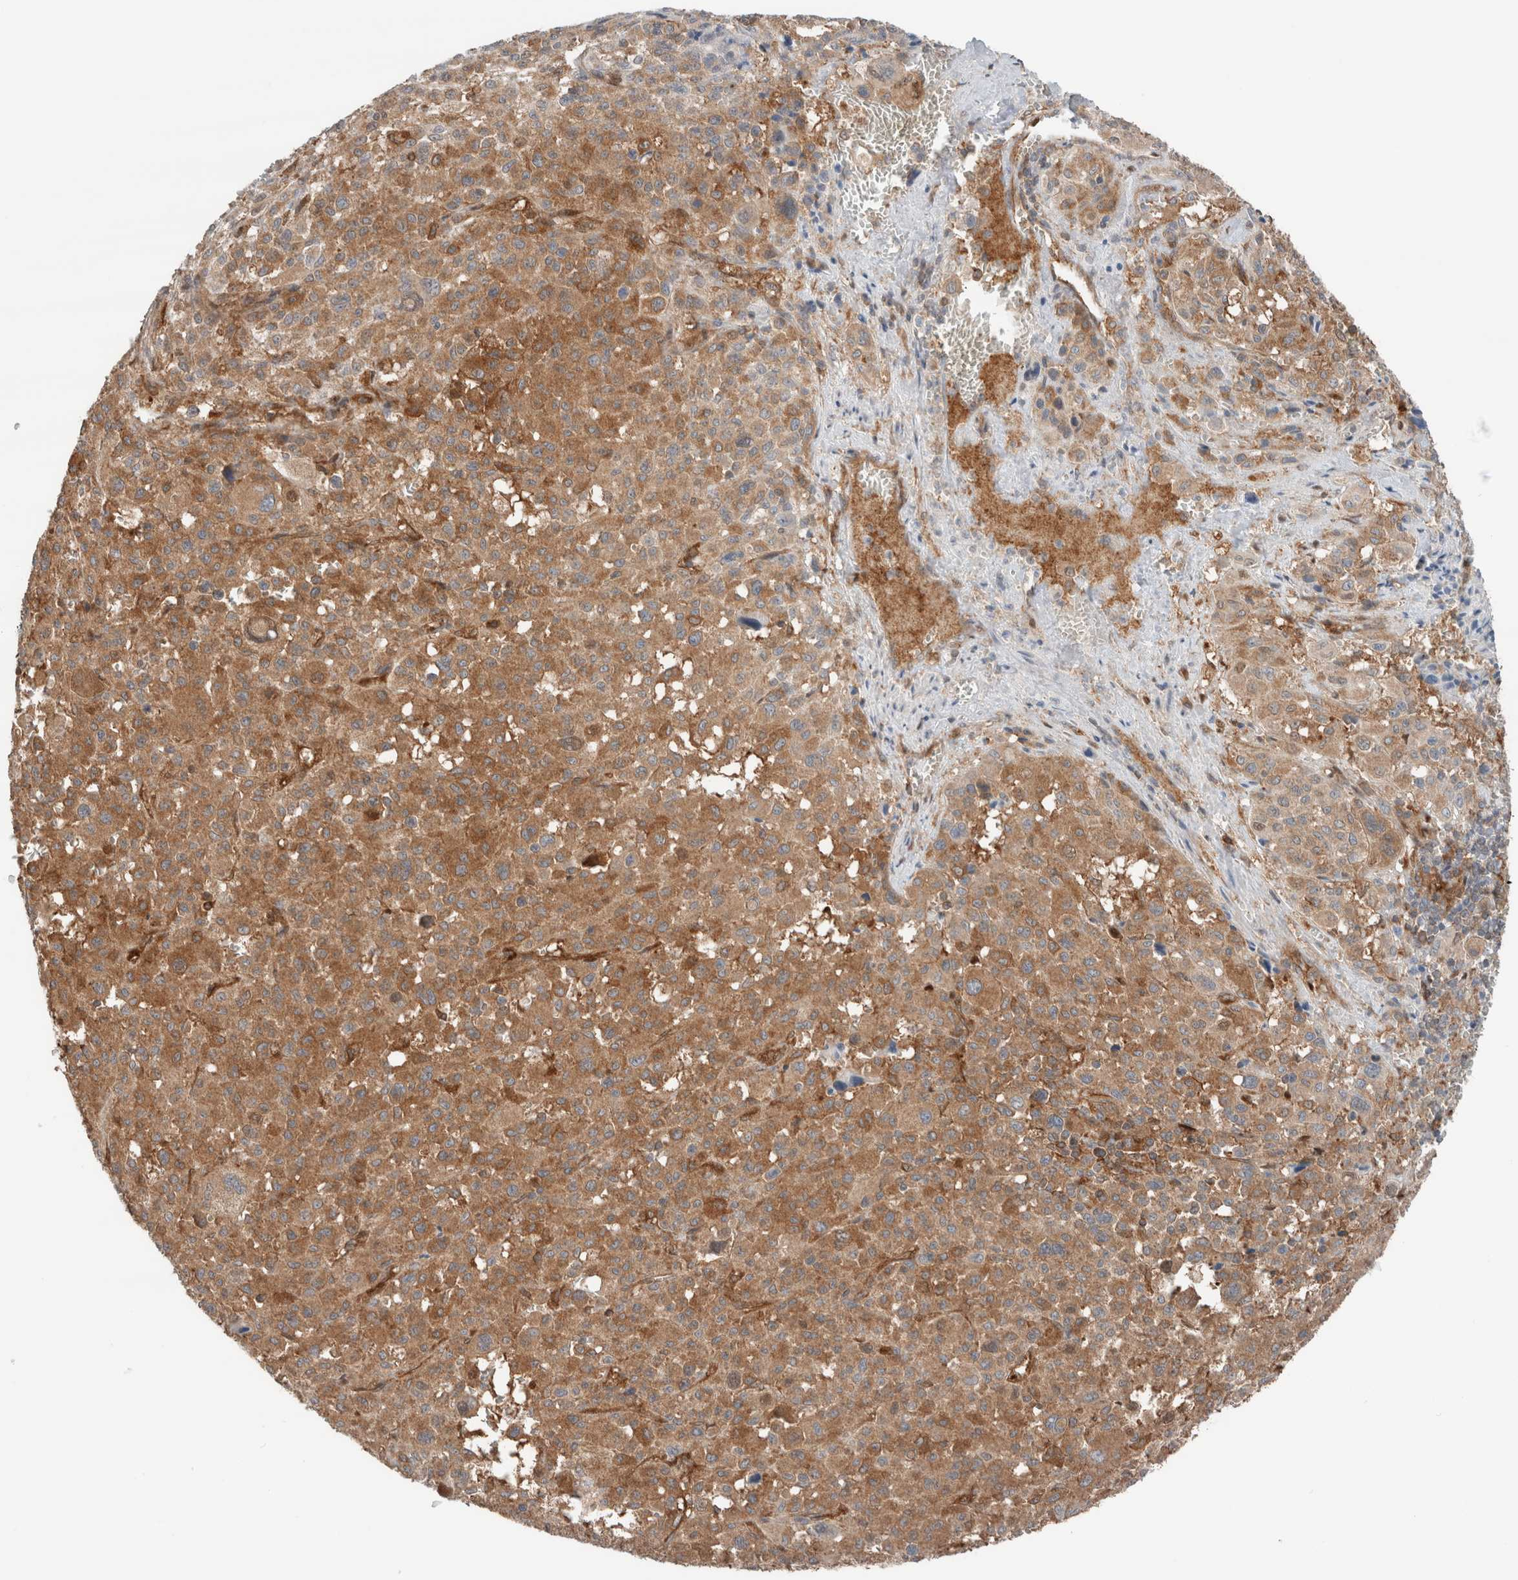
{"staining": {"intensity": "moderate", "quantity": ">75%", "location": "cytoplasmic/membranous"}, "tissue": "melanoma", "cell_type": "Tumor cells", "image_type": "cancer", "snomed": [{"axis": "morphology", "description": "Malignant melanoma, Metastatic site"}, {"axis": "topography", "description": "Skin"}], "caption": "This is an image of immunohistochemistry staining of malignant melanoma (metastatic site), which shows moderate expression in the cytoplasmic/membranous of tumor cells.", "gene": "XPNPEP1", "patient": {"sex": "female", "age": 74}}